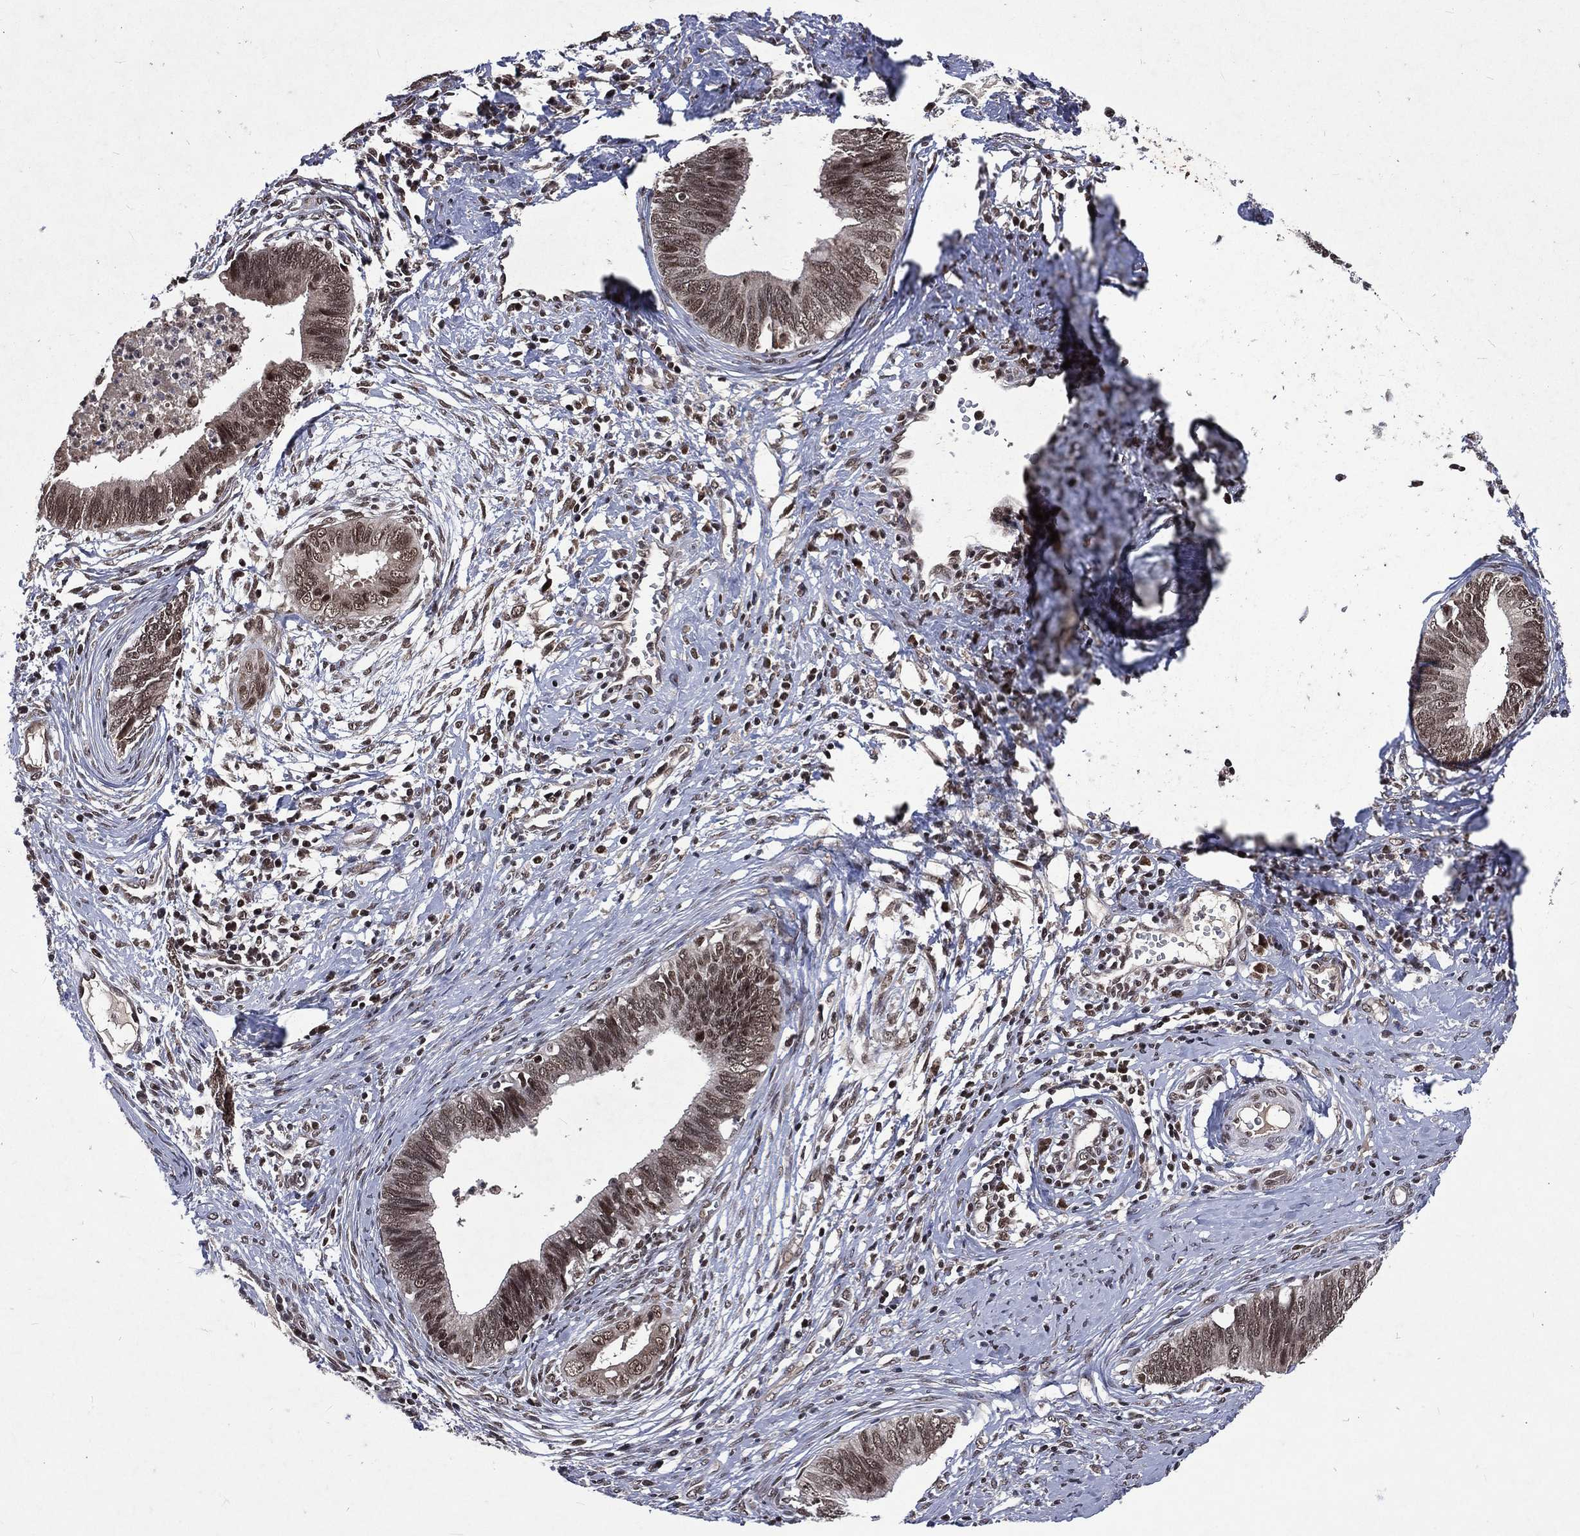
{"staining": {"intensity": "moderate", "quantity": "25%-75%", "location": "nuclear"}, "tissue": "cervical cancer", "cell_type": "Tumor cells", "image_type": "cancer", "snomed": [{"axis": "morphology", "description": "Adenocarcinoma, NOS"}, {"axis": "topography", "description": "Cervix"}], "caption": "The micrograph exhibits a brown stain indicating the presence of a protein in the nuclear of tumor cells in cervical cancer (adenocarcinoma). (Brightfield microscopy of DAB IHC at high magnification).", "gene": "DMAP1", "patient": {"sex": "female", "age": 42}}